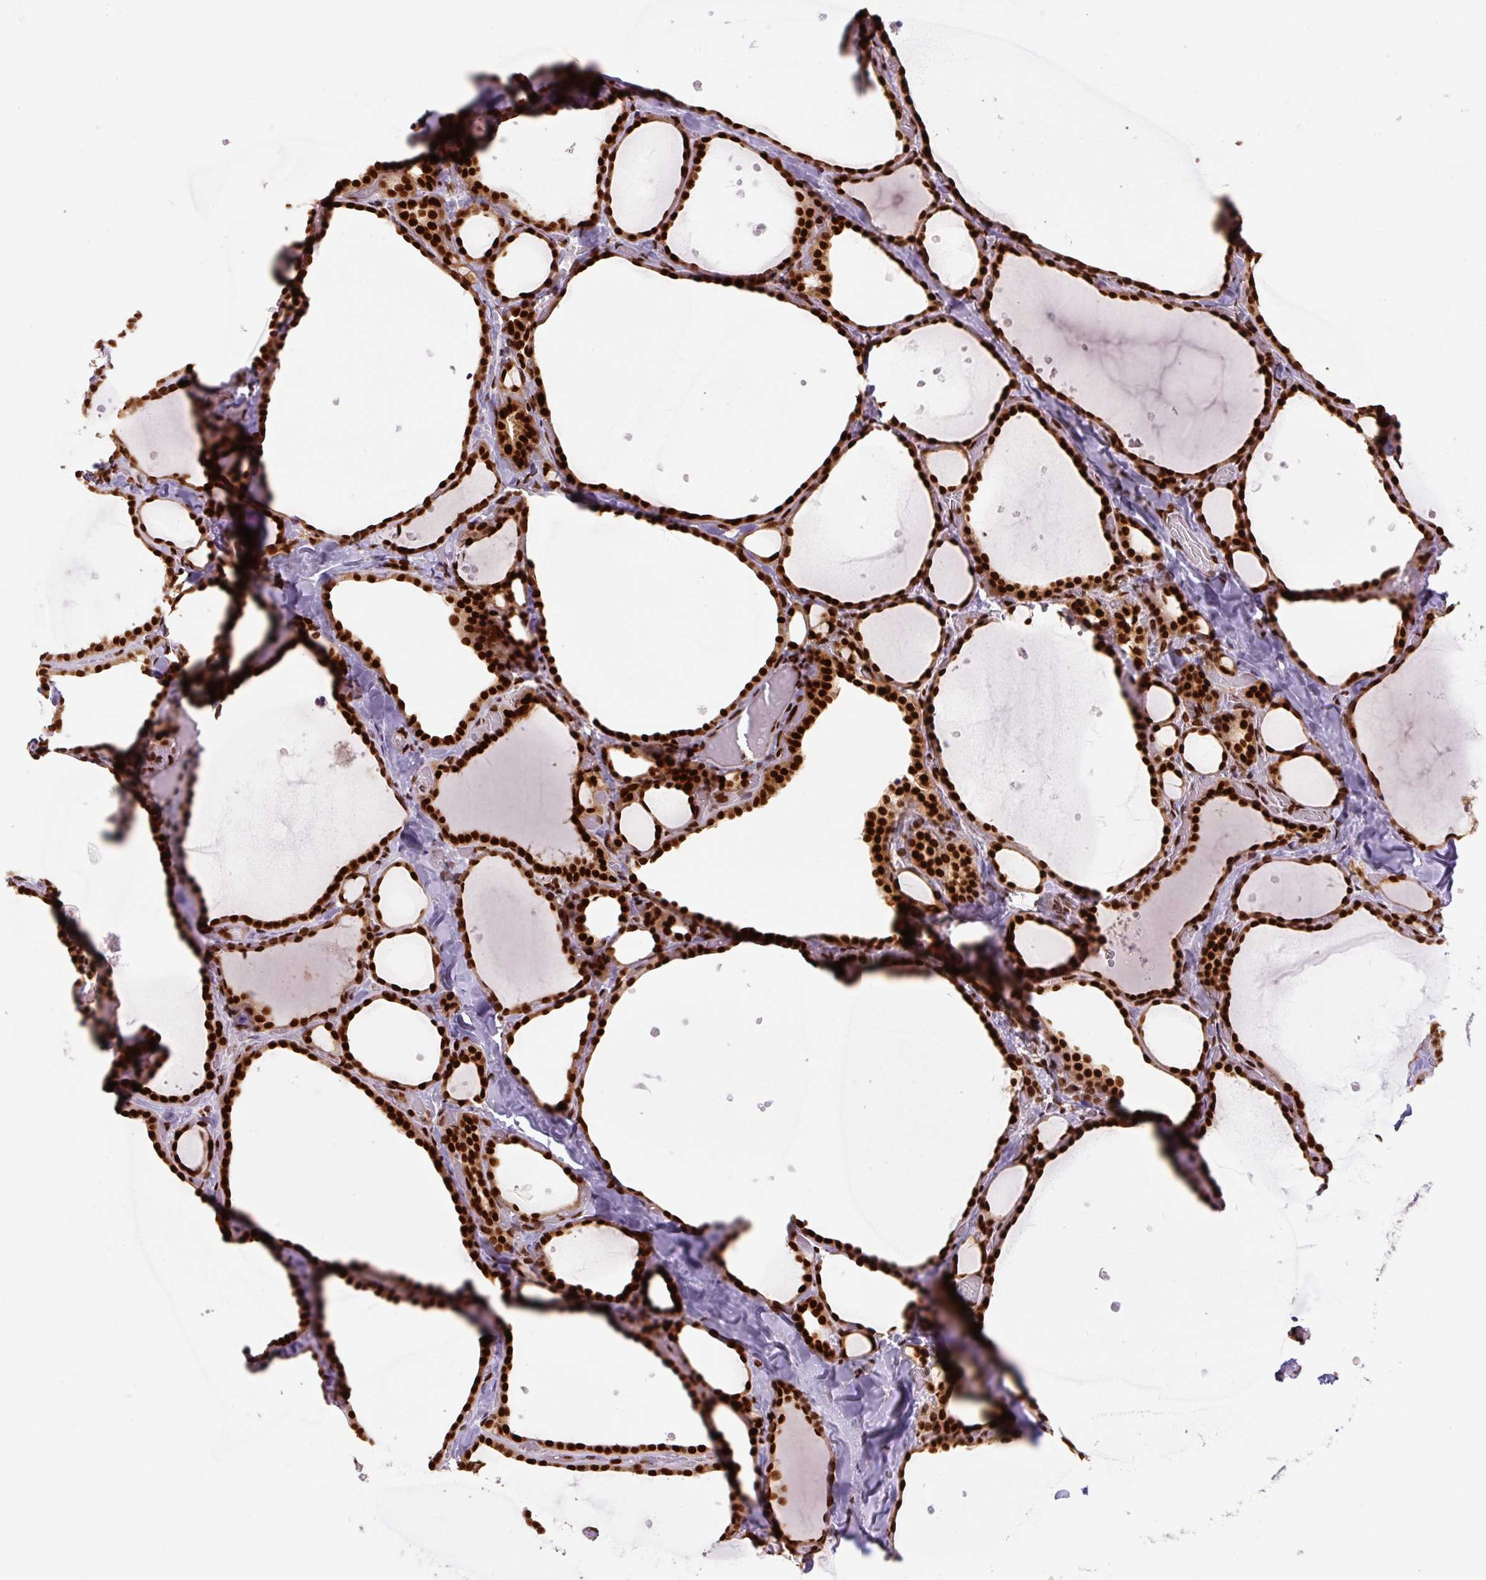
{"staining": {"intensity": "strong", "quantity": ">75%", "location": "nuclear"}, "tissue": "thyroid gland", "cell_type": "Glandular cells", "image_type": "normal", "snomed": [{"axis": "morphology", "description": "Normal tissue, NOS"}, {"axis": "topography", "description": "Thyroid gland"}], "caption": "Immunohistochemical staining of unremarkable thyroid gland shows high levels of strong nuclear expression in approximately >75% of glandular cells.", "gene": "FUS", "patient": {"sex": "female", "age": 36}}